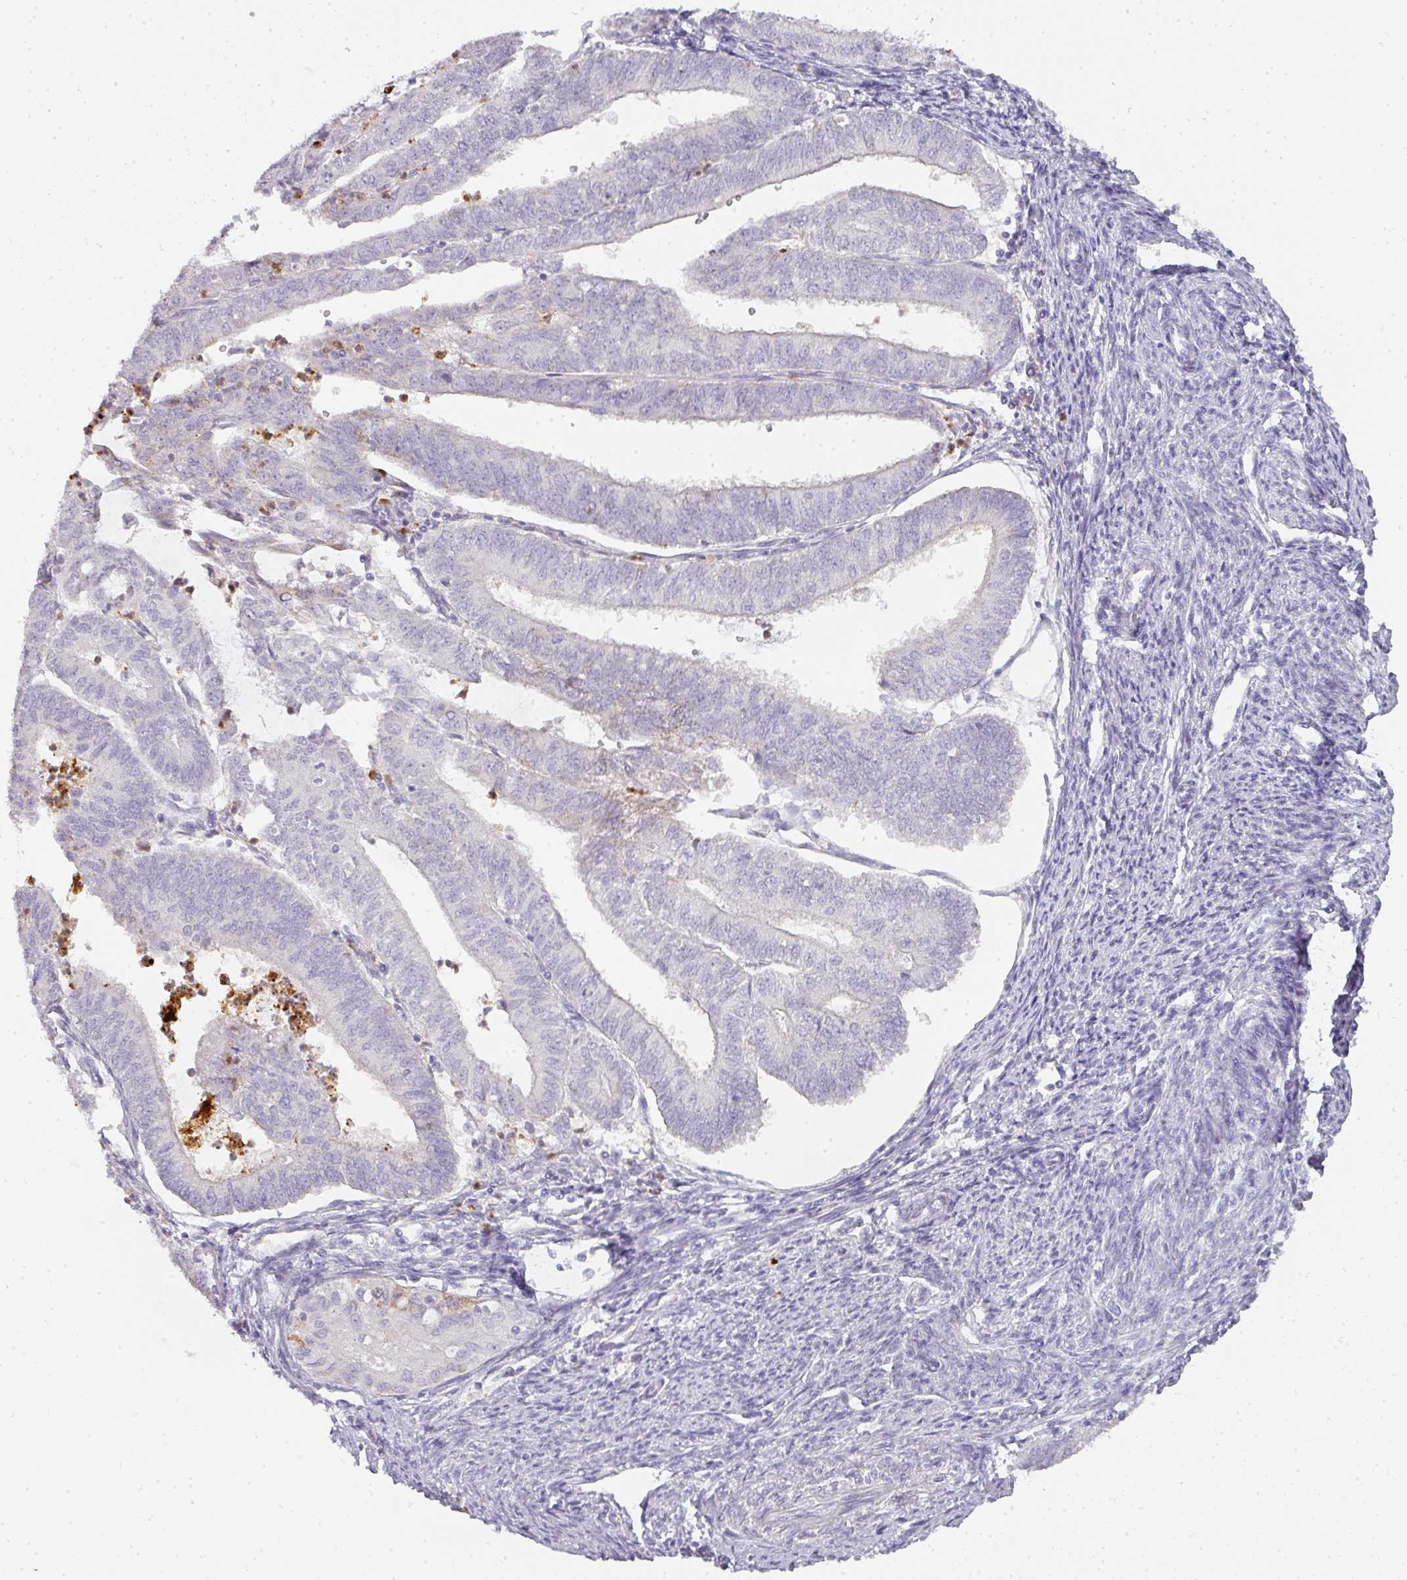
{"staining": {"intensity": "negative", "quantity": "none", "location": "none"}, "tissue": "endometrial cancer", "cell_type": "Tumor cells", "image_type": "cancer", "snomed": [{"axis": "morphology", "description": "Adenocarcinoma, NOS"}, {"axis": "topography", "description": "Endometrium"}], "caption": "IHC histopathology image of neoplastic tissue: endometrial adenocarcinoma stained with DAB demonstrates no significant protein staining in tumor cells. Brightfield microscopy of IHC stained with DAB (3,3'-diaminobenzidine) (brown) and hematoxylin (blue), captured at high magnification.", "gene": "HHEX", "patient": {"sex": "female", "age": 70}}